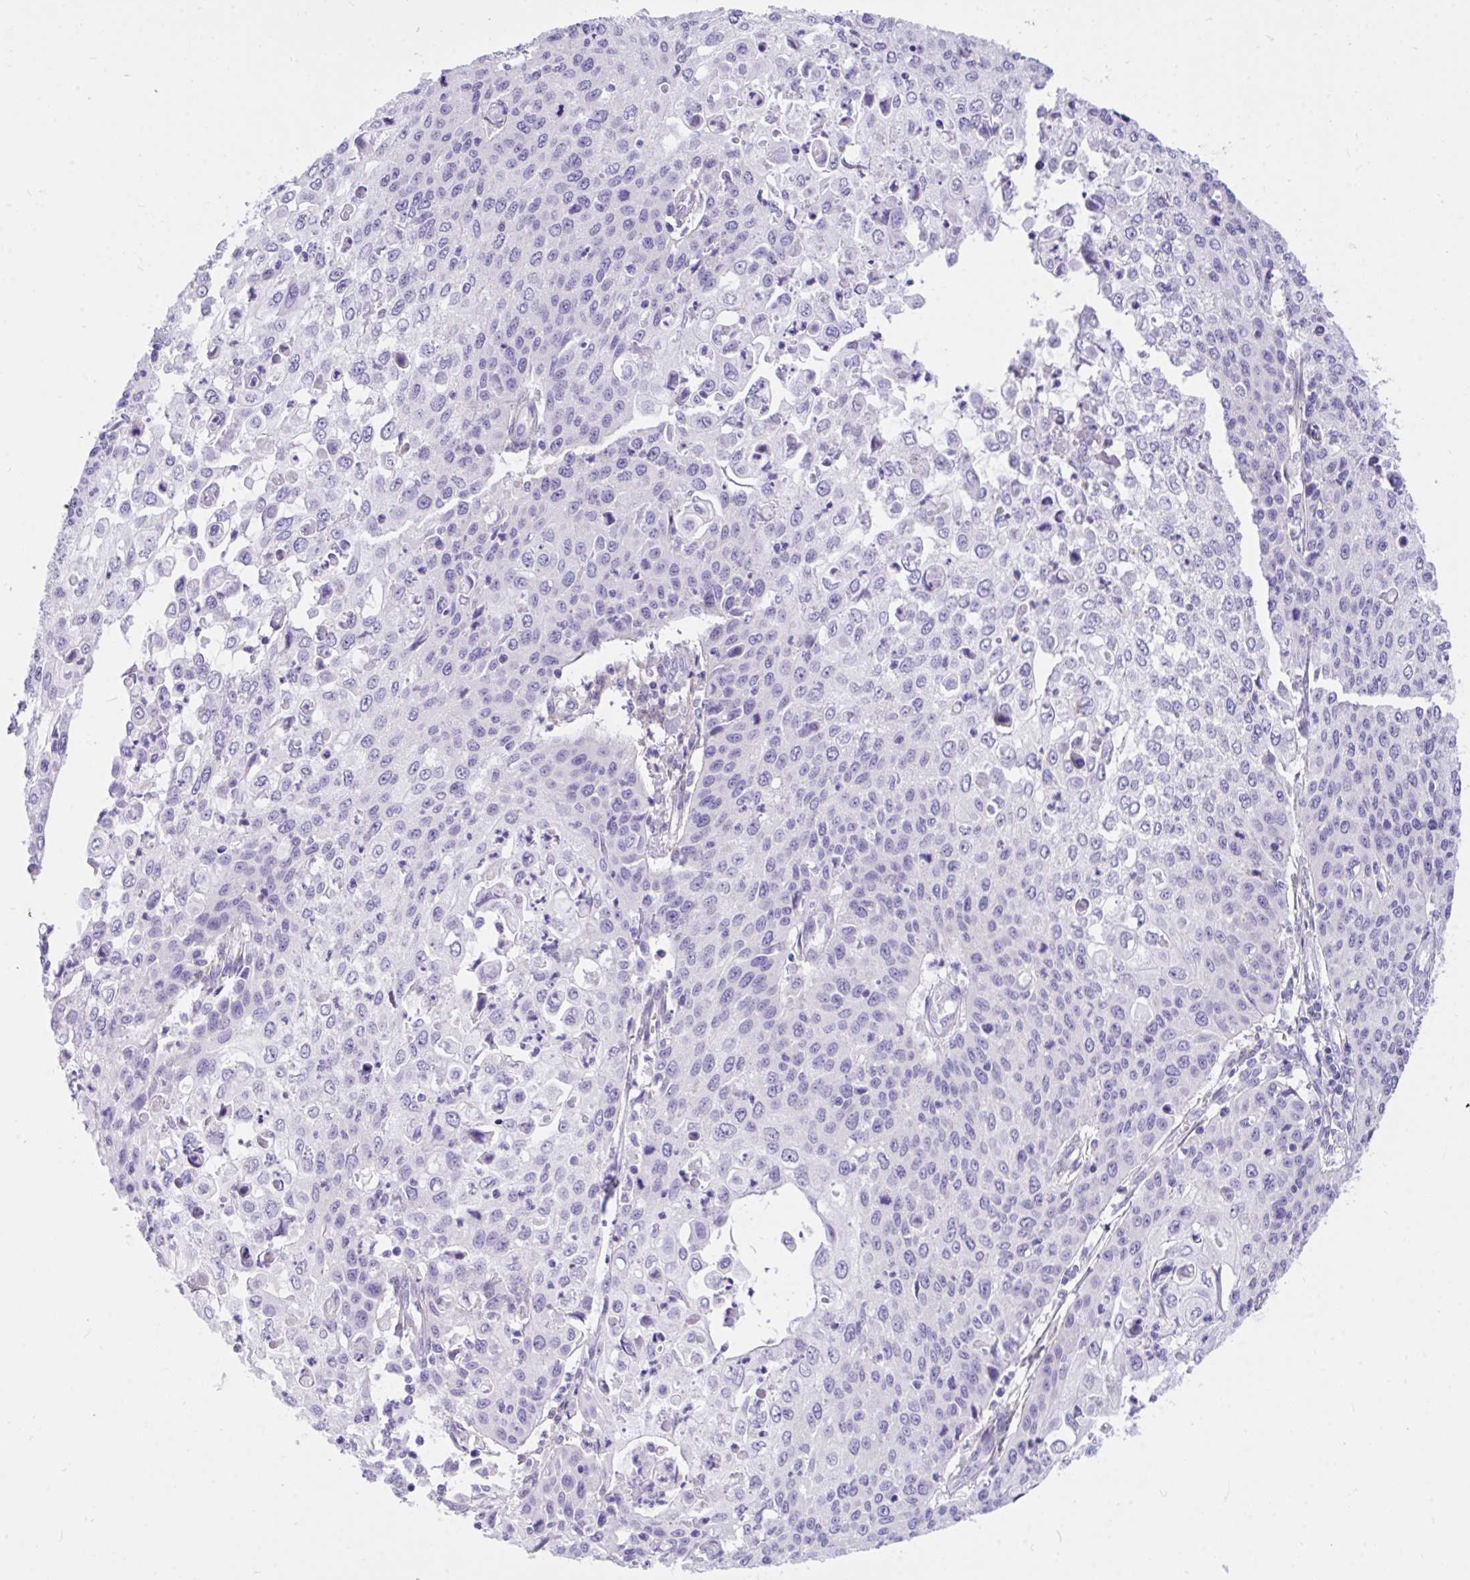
{"staining": {"intensity": "negative", "quantity": "none", "location": "none"}, "tissue": "cervical cancer", "cell_type": "Tumor cells", "image_type": "cancer", "snomed": [{"axis": "morphology", "description": "Squamous cell carcinoma, NOS"}, {"axis": "topography", "description": "Cervix"}], "caption": "There is no significant staining in tumor cells of cervical cancer.", "gene": "TLN2", "patient": {"sex": "female", "age": 65}}